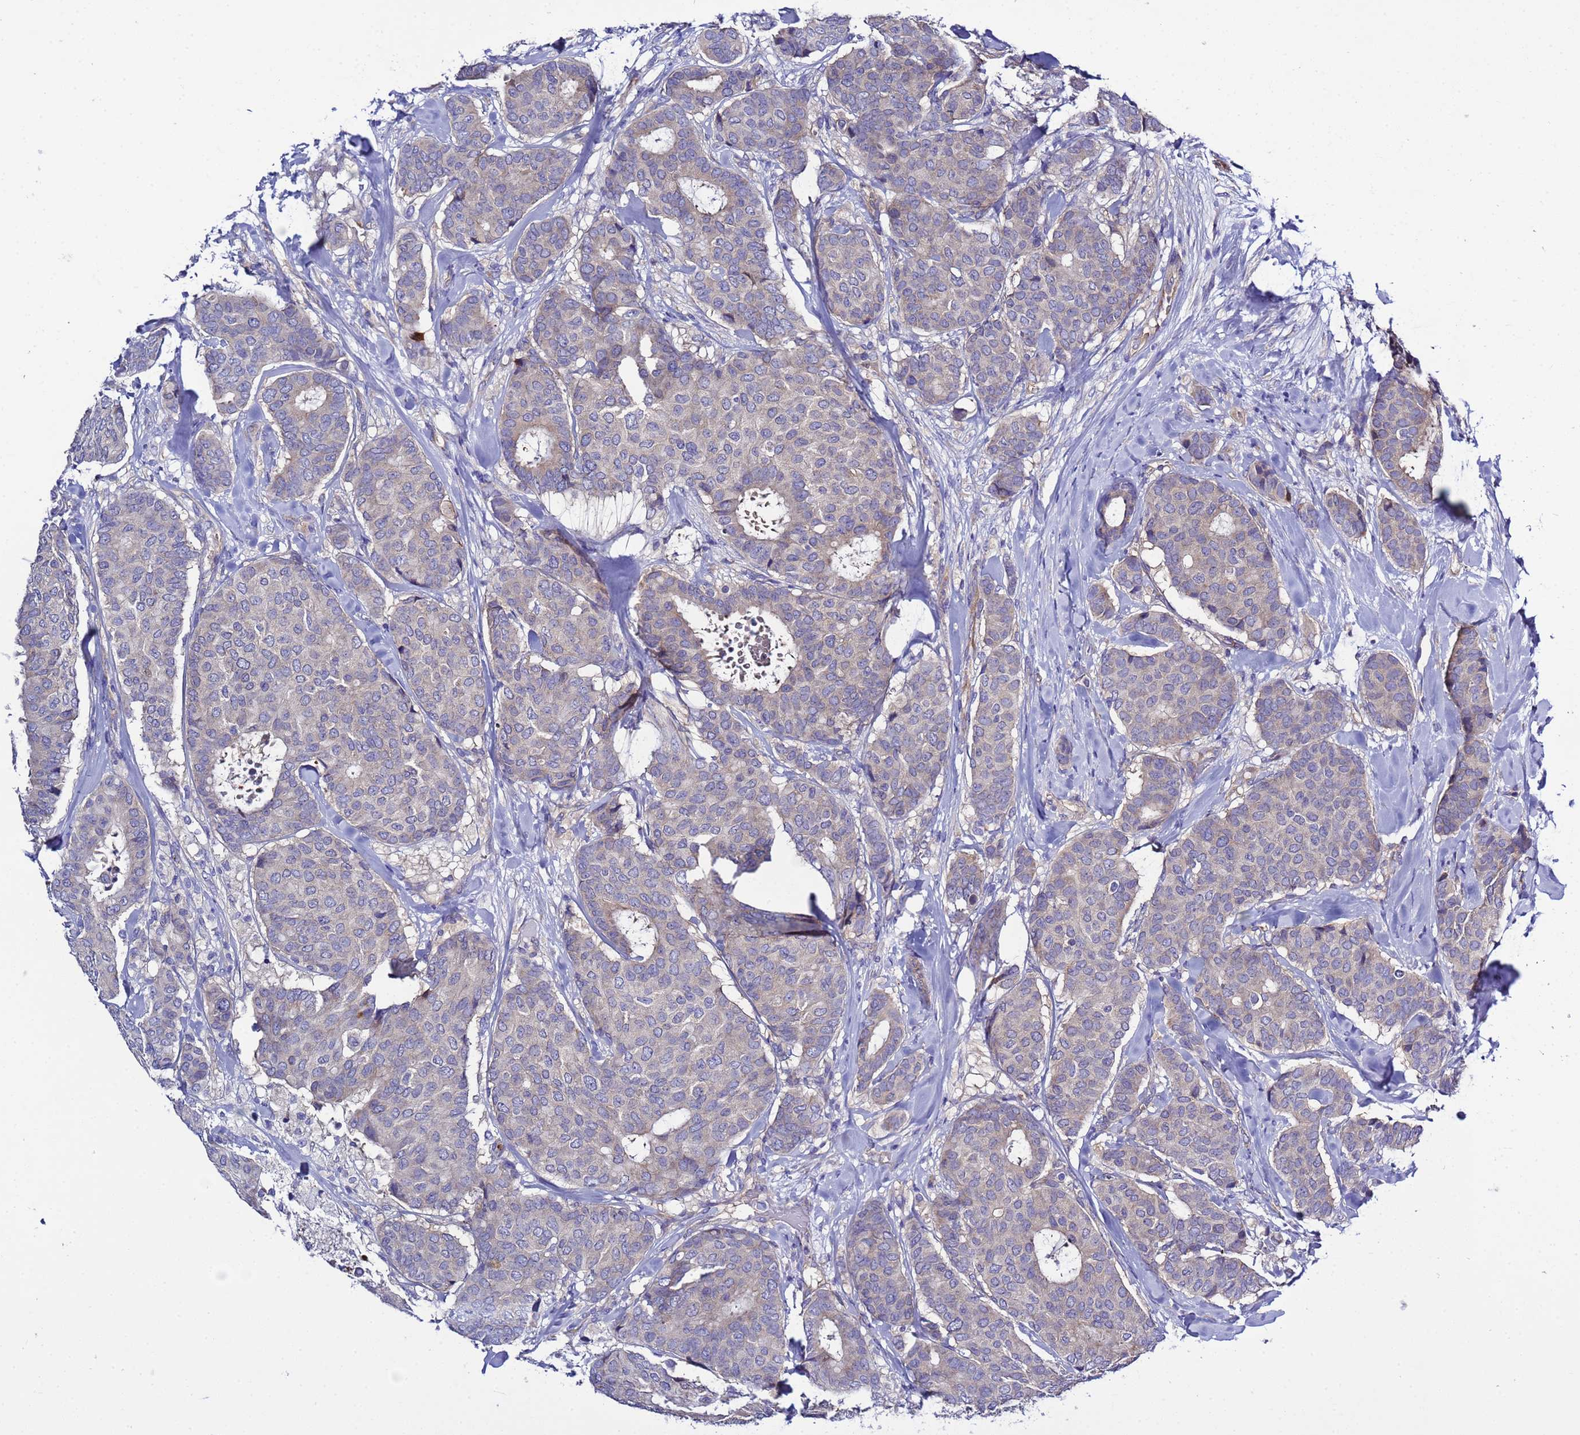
{"staining": {"intensity": "negative", "quantity": "none", "location": "none"}, "tissue": "breast cancer", "cell_type": "Tumor cells", "image_type": "cancer", "snomed": [{"axis": "morphology", "description": "Duct carcinoma"}, {"axis": "topography", "description": "Breast"}], "caption": "Tumor cells show no significant staining in breast cancer. (DAB immunohistochemistry (IHC), high magnification).", "gene": "RC3H2", "patient": {"sex": "female", "age": 75}}